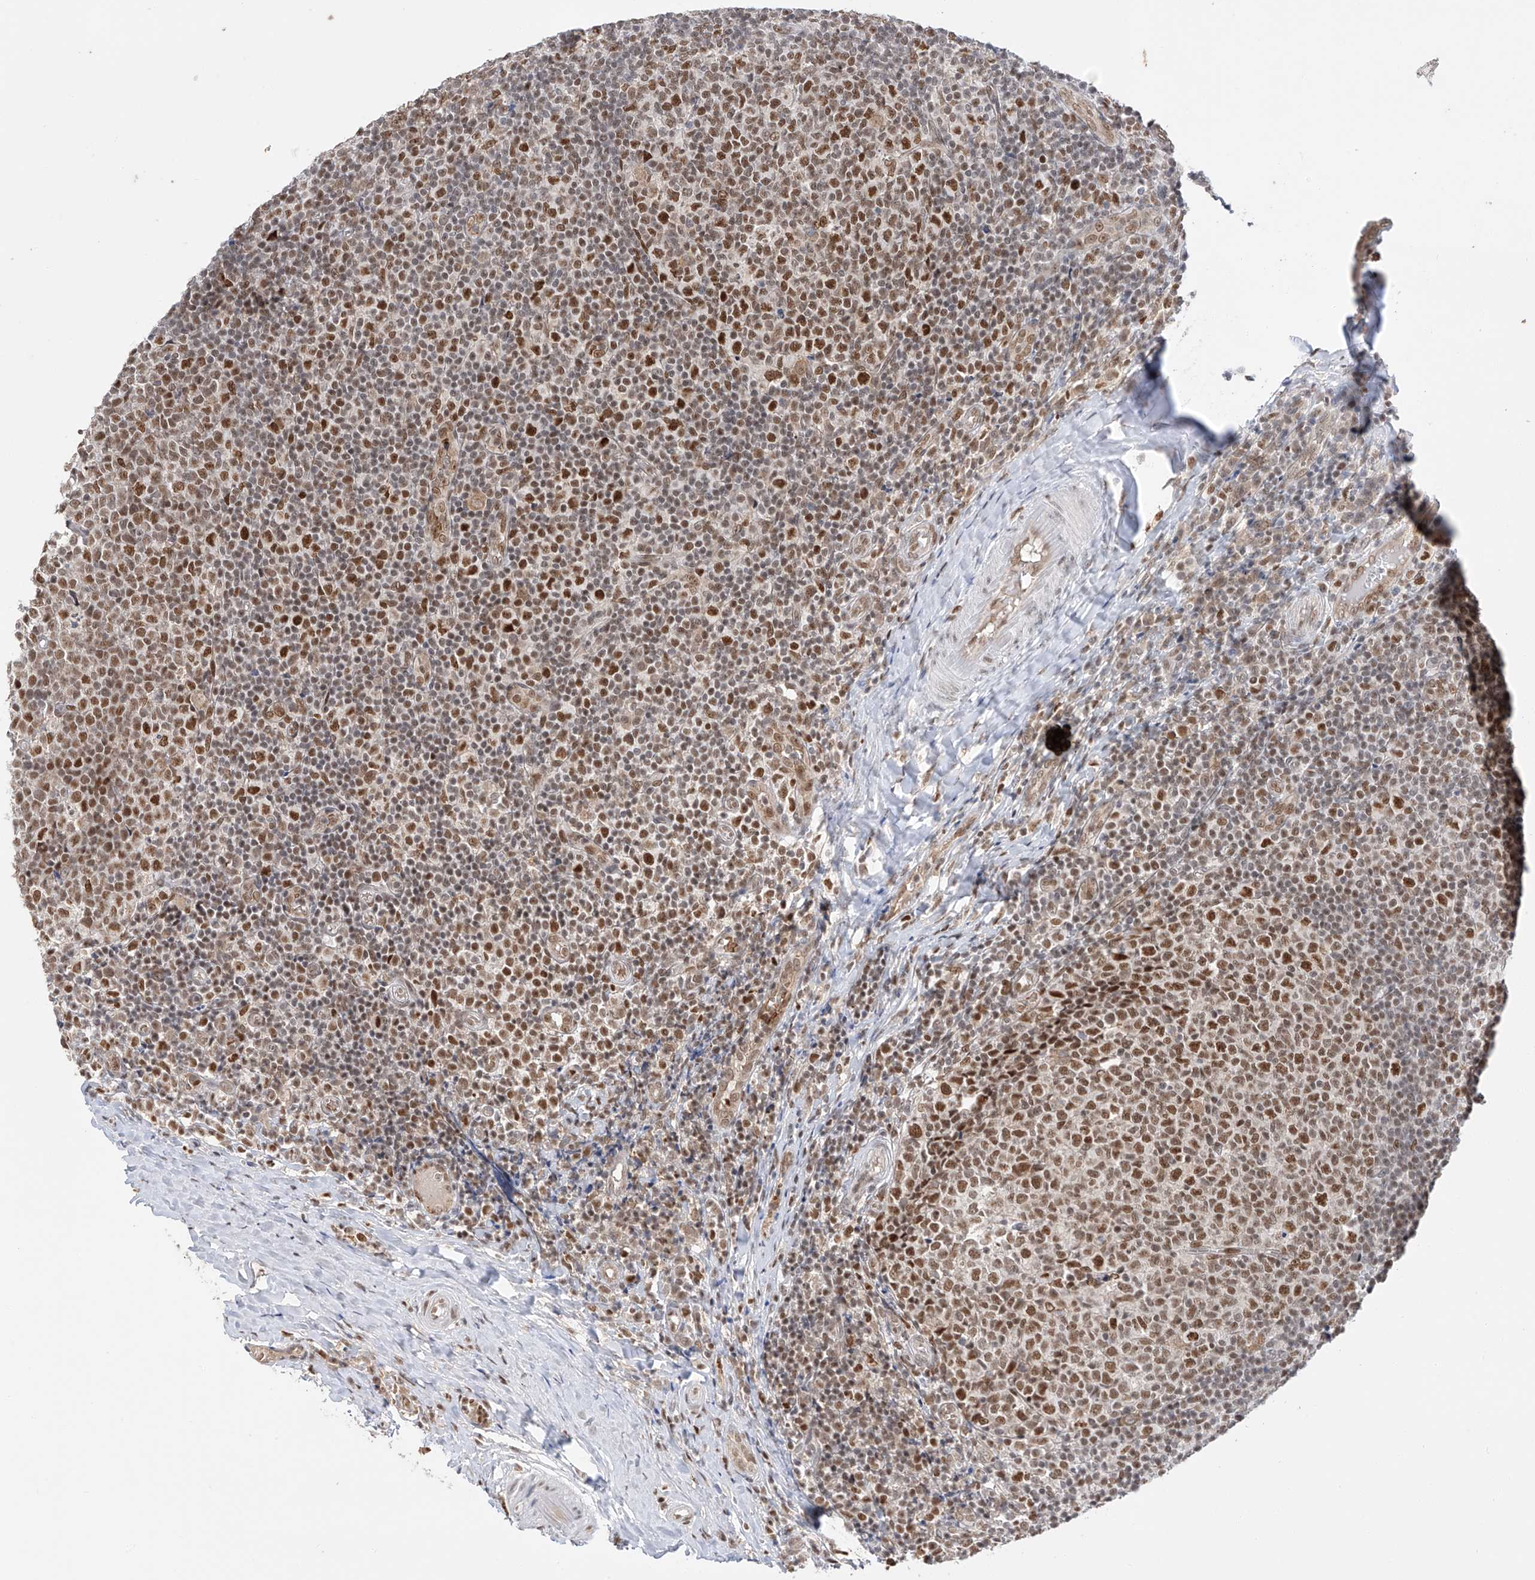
{"staining": {"intensity": "moderate", "quantity": ">75%", "location": "nuclear"}, "tissue": "tonsil", "cell_type": "Germinal center cells", "image_type": "normal", "snomed": [{"axis": "morphology", "description": "Normal tissue, NOS"}, {"axis": "topography", "description": "Tonsil"}], "caption": "A high-resolution micrograph shows immunohistochemistry staining of unremarkable tonsil, which displays moderate nuclear staining in approximately >75% of germinal center cells.", "gene": "POGK", "patient": {"sex": "female", "age": 19}}